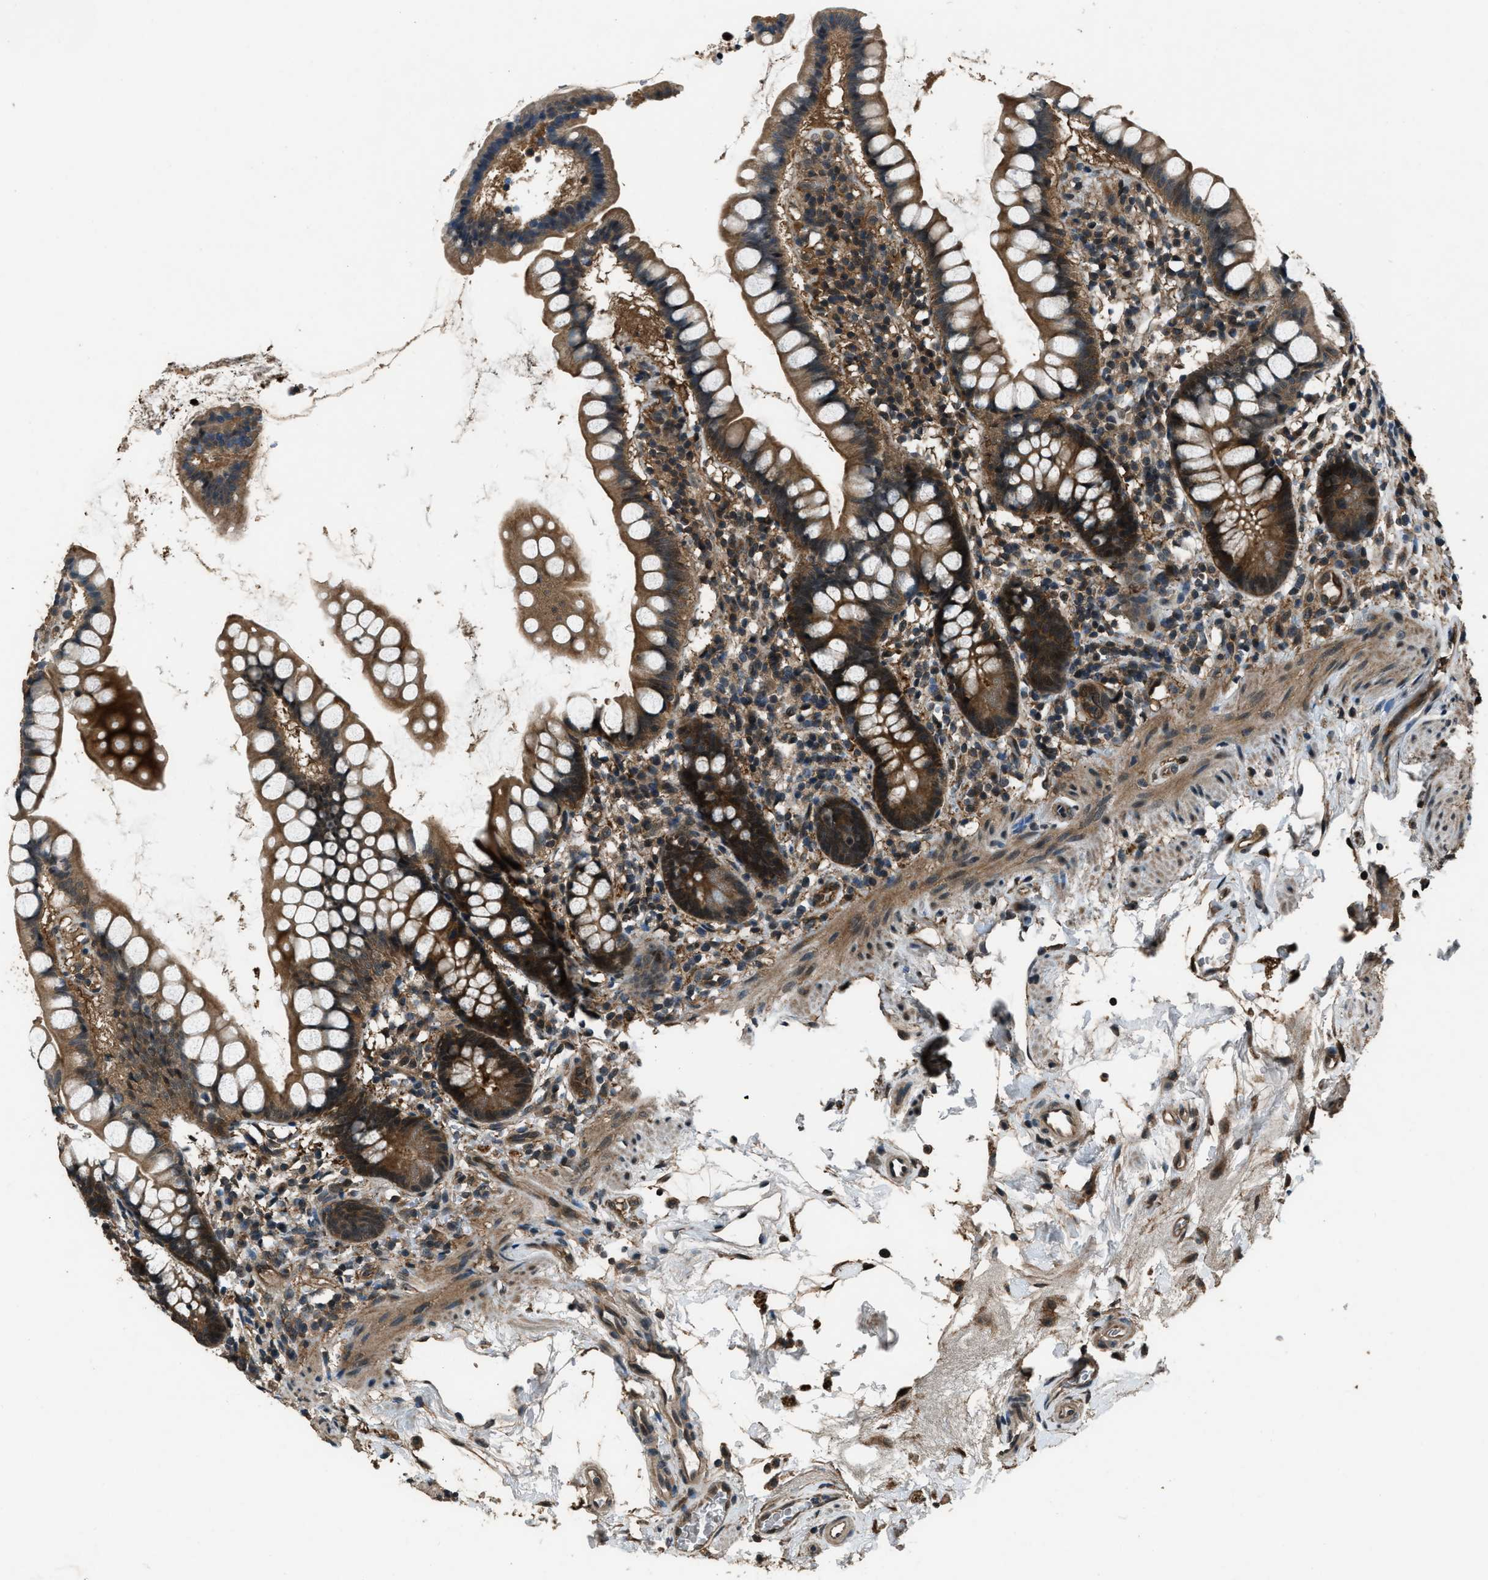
{"staining": {"intensity": "moderate", "quantity": ">75%", "location": "cytoplasmic/membranous"}, "tissue": "small intestine", "cell_type": "Glandular cells", "image_type": "normal", "snomed": [{"axis": "morphology", "description": "Normal tissue, NOS"}, {"axis": "topography", "description": "Small intestine"}], "caption": "This is a histology image of immunohistochemistry staining of normal small intestine, which shows moderate expression in the cytoplasmic/membranous of glandular cells.", "gene": "NUDCD3", "patient": {"sex": "female", "age": 84}}